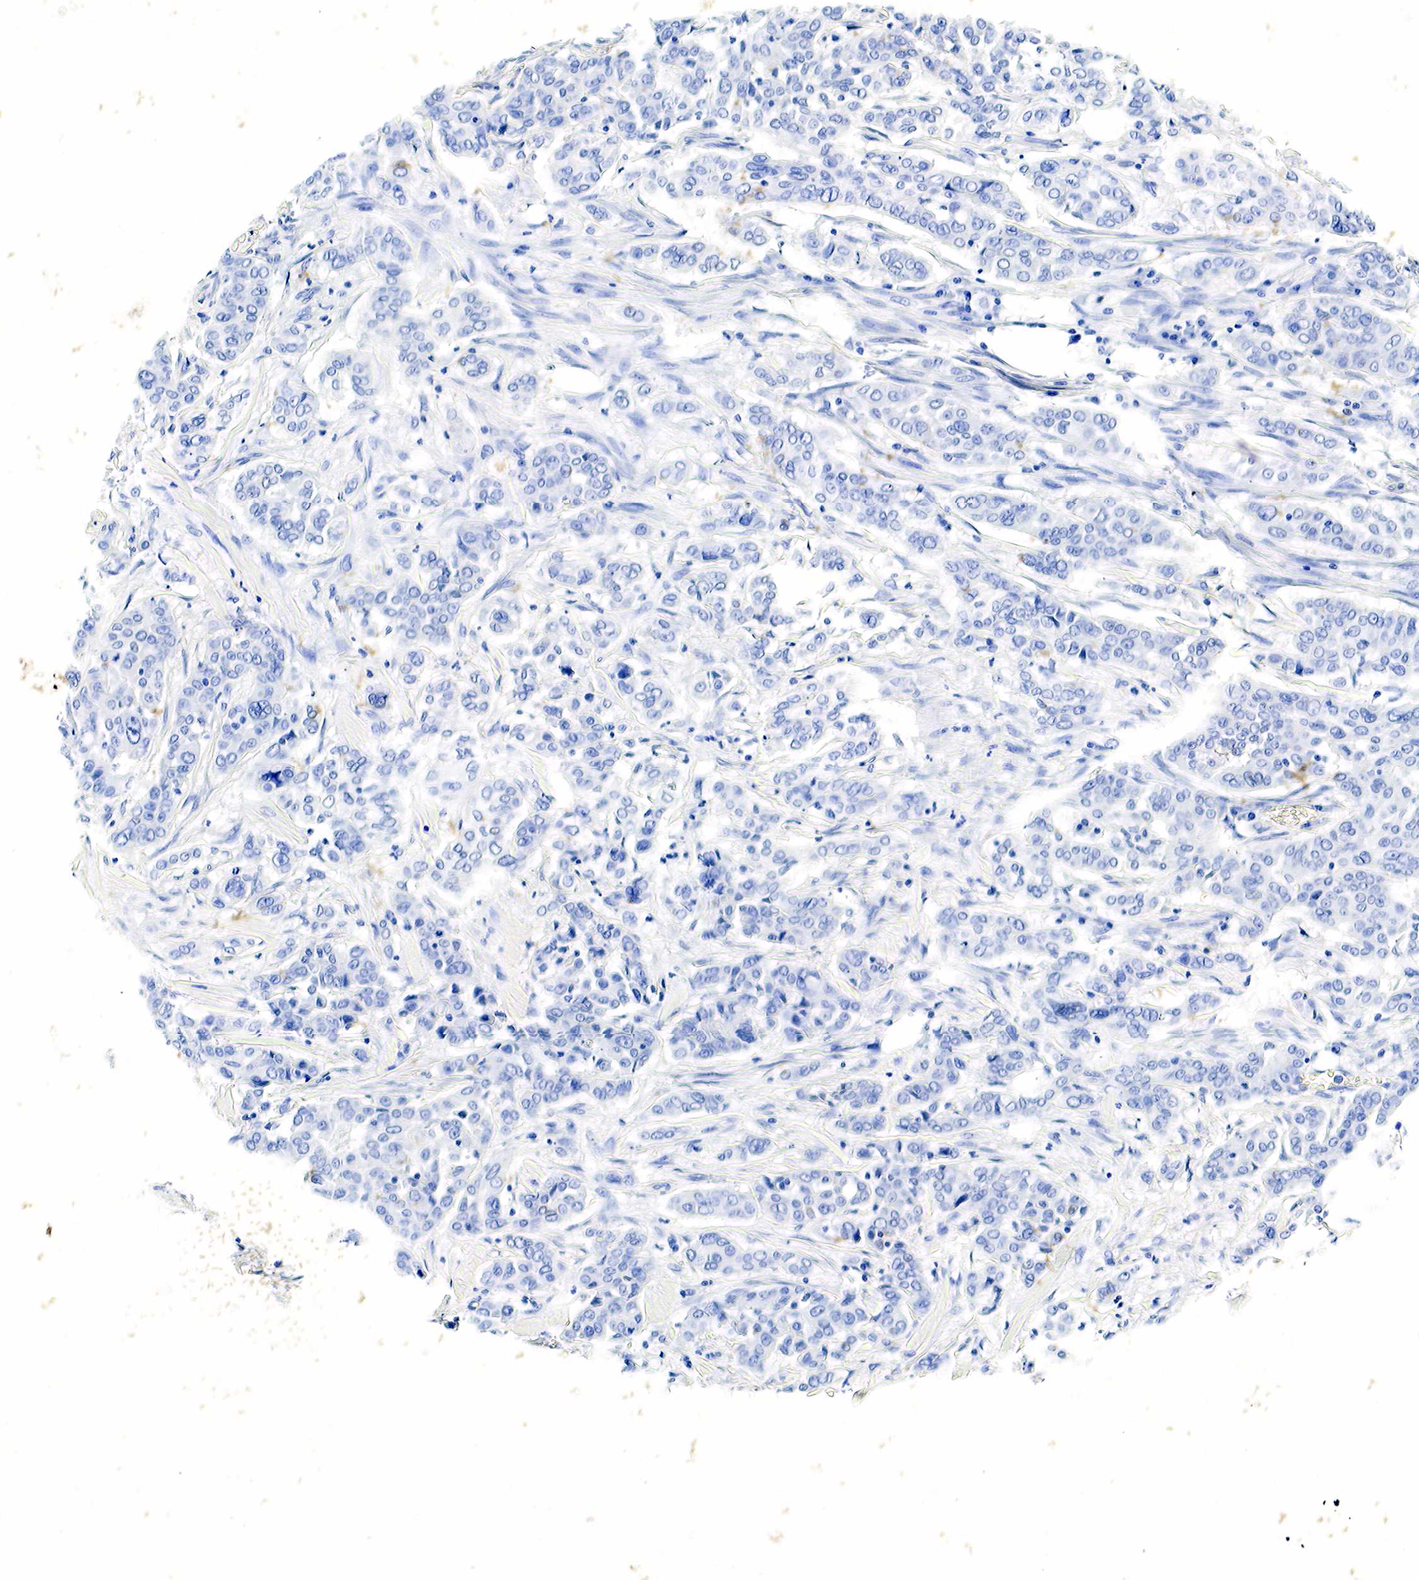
{"staining": {"intensity": "negative", "quantity": "none", "location": "none"}, "tissue": "pancreatic cancer", "cell_type": "Tumor cells", "image_type": "cancer", "snomed": [{"axis": "morphology", "description": "Adenocarcinoma, NOS"}, {"axis": "topography", "description": "Pancreas"}], "caption": "Tumor cells are negative for protein expression in human pancreatic cancer (adenocarcinoma). (Brightfield microscopy of DAB (3,3'-diaminobenzidine) immunohistochemistry at high magnification).", "gene": "GCG", "patient": {"sex": "female", "age": 52}}